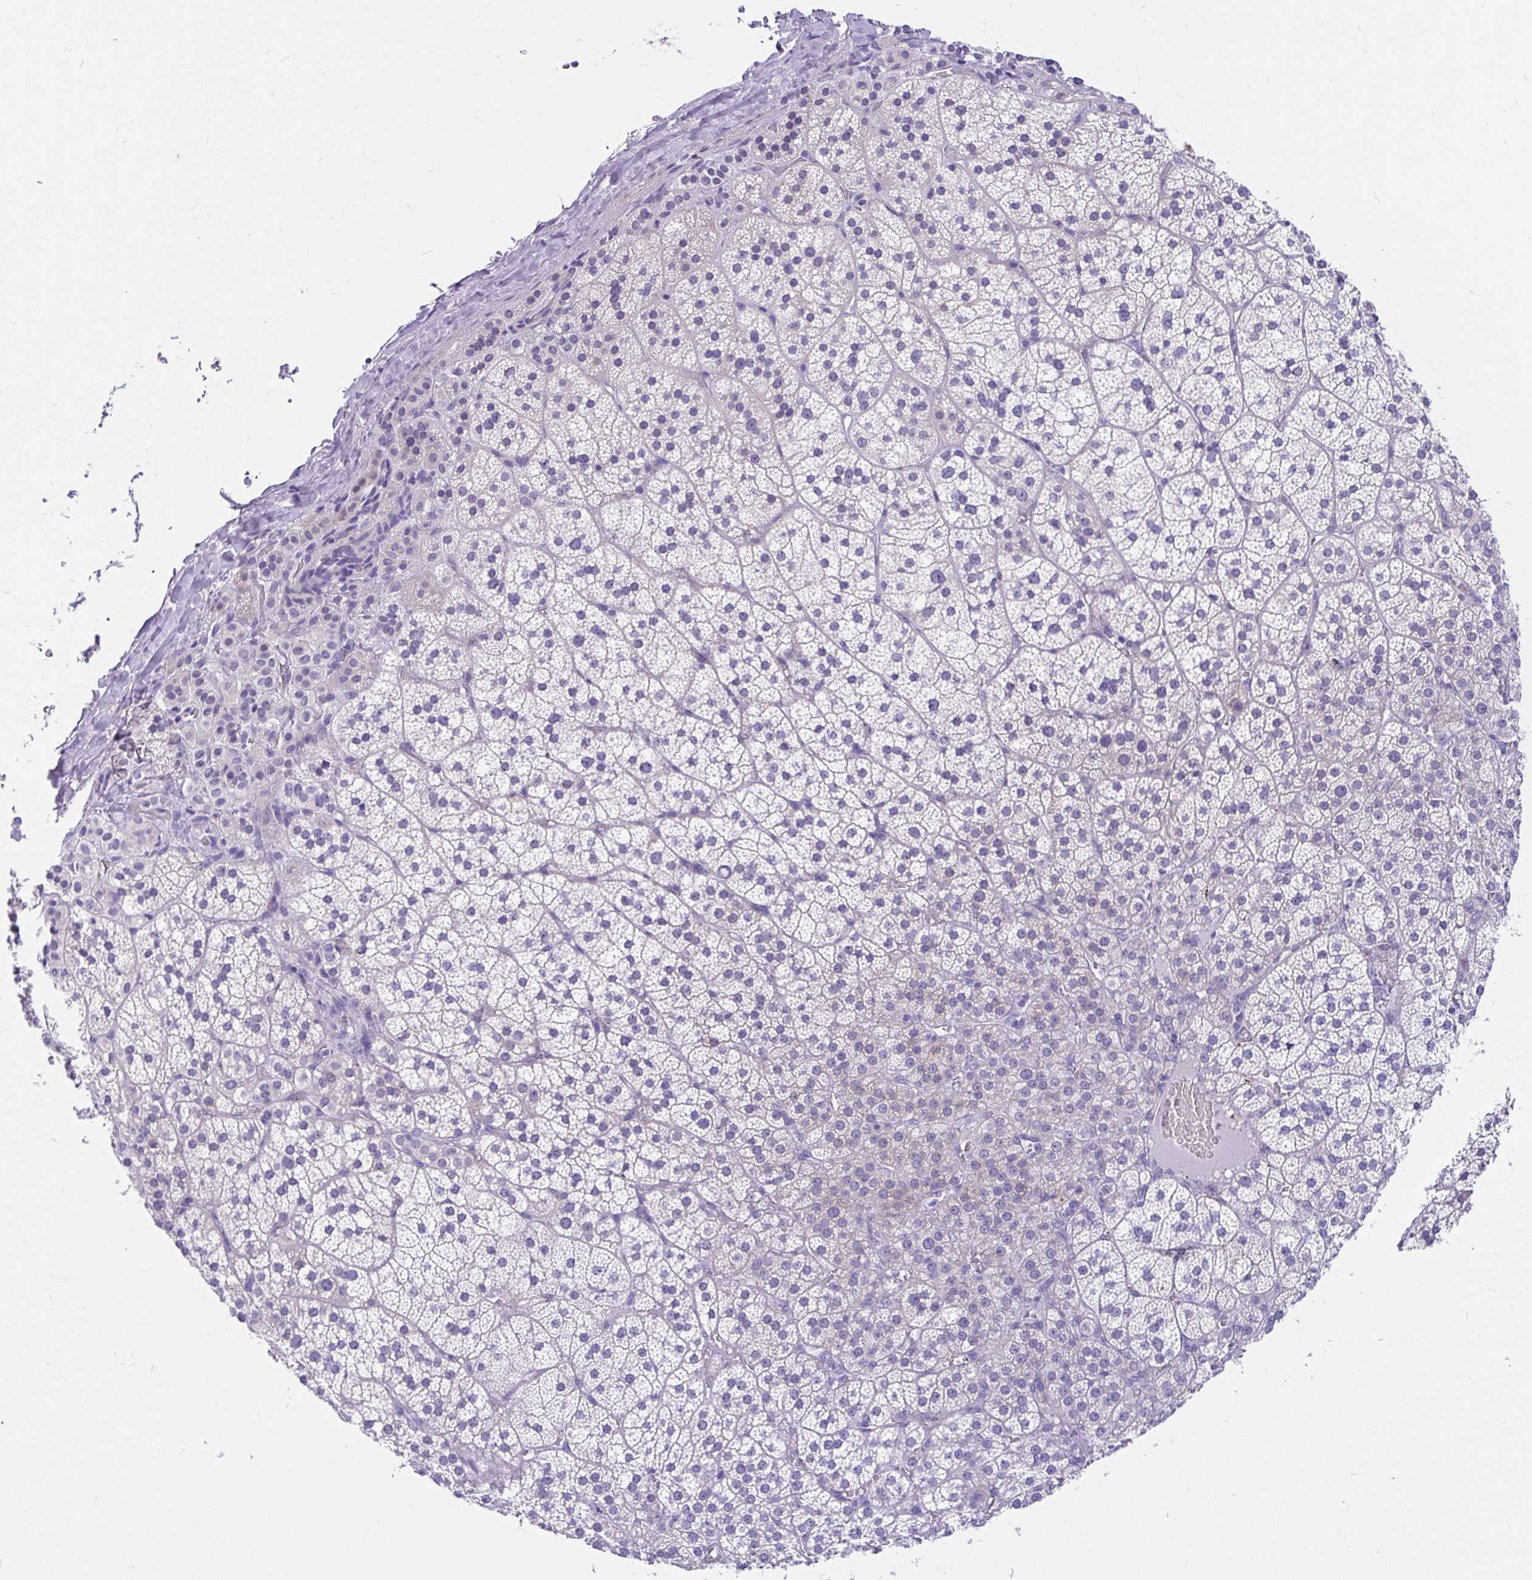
{"staining": {"intensity": "moderate", "quantity": "<25%", "location": "cytoplasmic/membranous"}, "tissue": "adrenal gland", "cell_type": "Glandular cells", "image_type": "normal", "snomed": [{"axis": "morphology", "description": "Normal tissue, NOS"}, {"axis": "topography", "description": "Adrenal gland"}], "caption": "A low amount of moderate cytoplasmic/membranous staining is seen in approximately <25% of glandular cells in normal adrenal gland. (IHC, brightfield microscopy, high magnification).", "gene": "KIAA2013", "patient": {"sex": "female", "age": 60}}